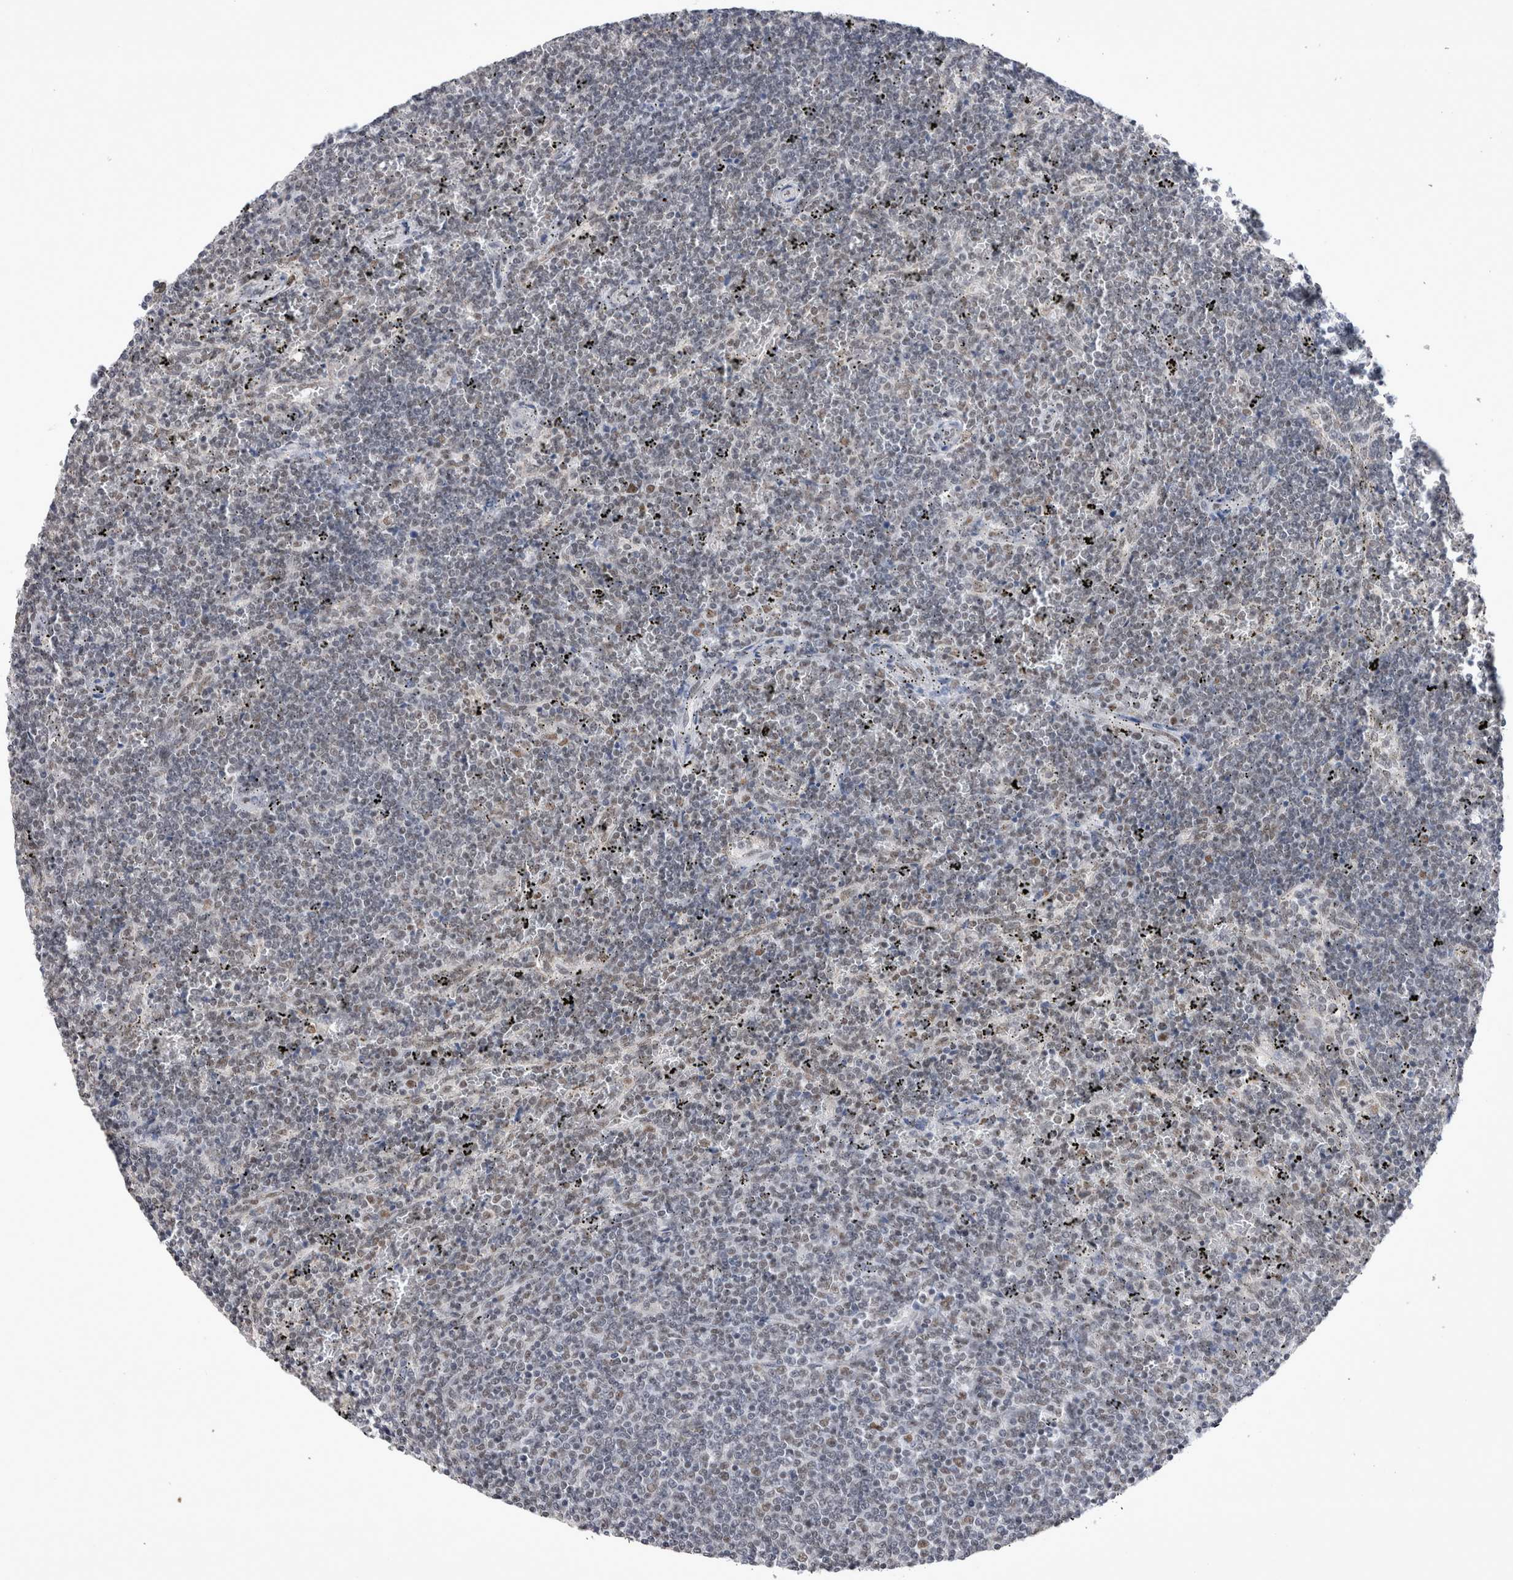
{"staining": {"intensity": "negative", "quantity": "none", "location": "none"}, "tissue": "lymphoma", "cell_type": "Tumor cells", "image_type": "cancer", "snomed": [{"axis": "morphology", "description": "Malignant lymphoma, non-Hodgkin's type, Low grade"}, {"axis": "topography", "description": "Spleen"}], "caption": "A micrograph of human malignant lymphoma, non-Hodgkin's type (low-grade) is negative for staining in tumor cells.", "gene": "RBM6", "patient": {"sex": "female", "age": 50}}